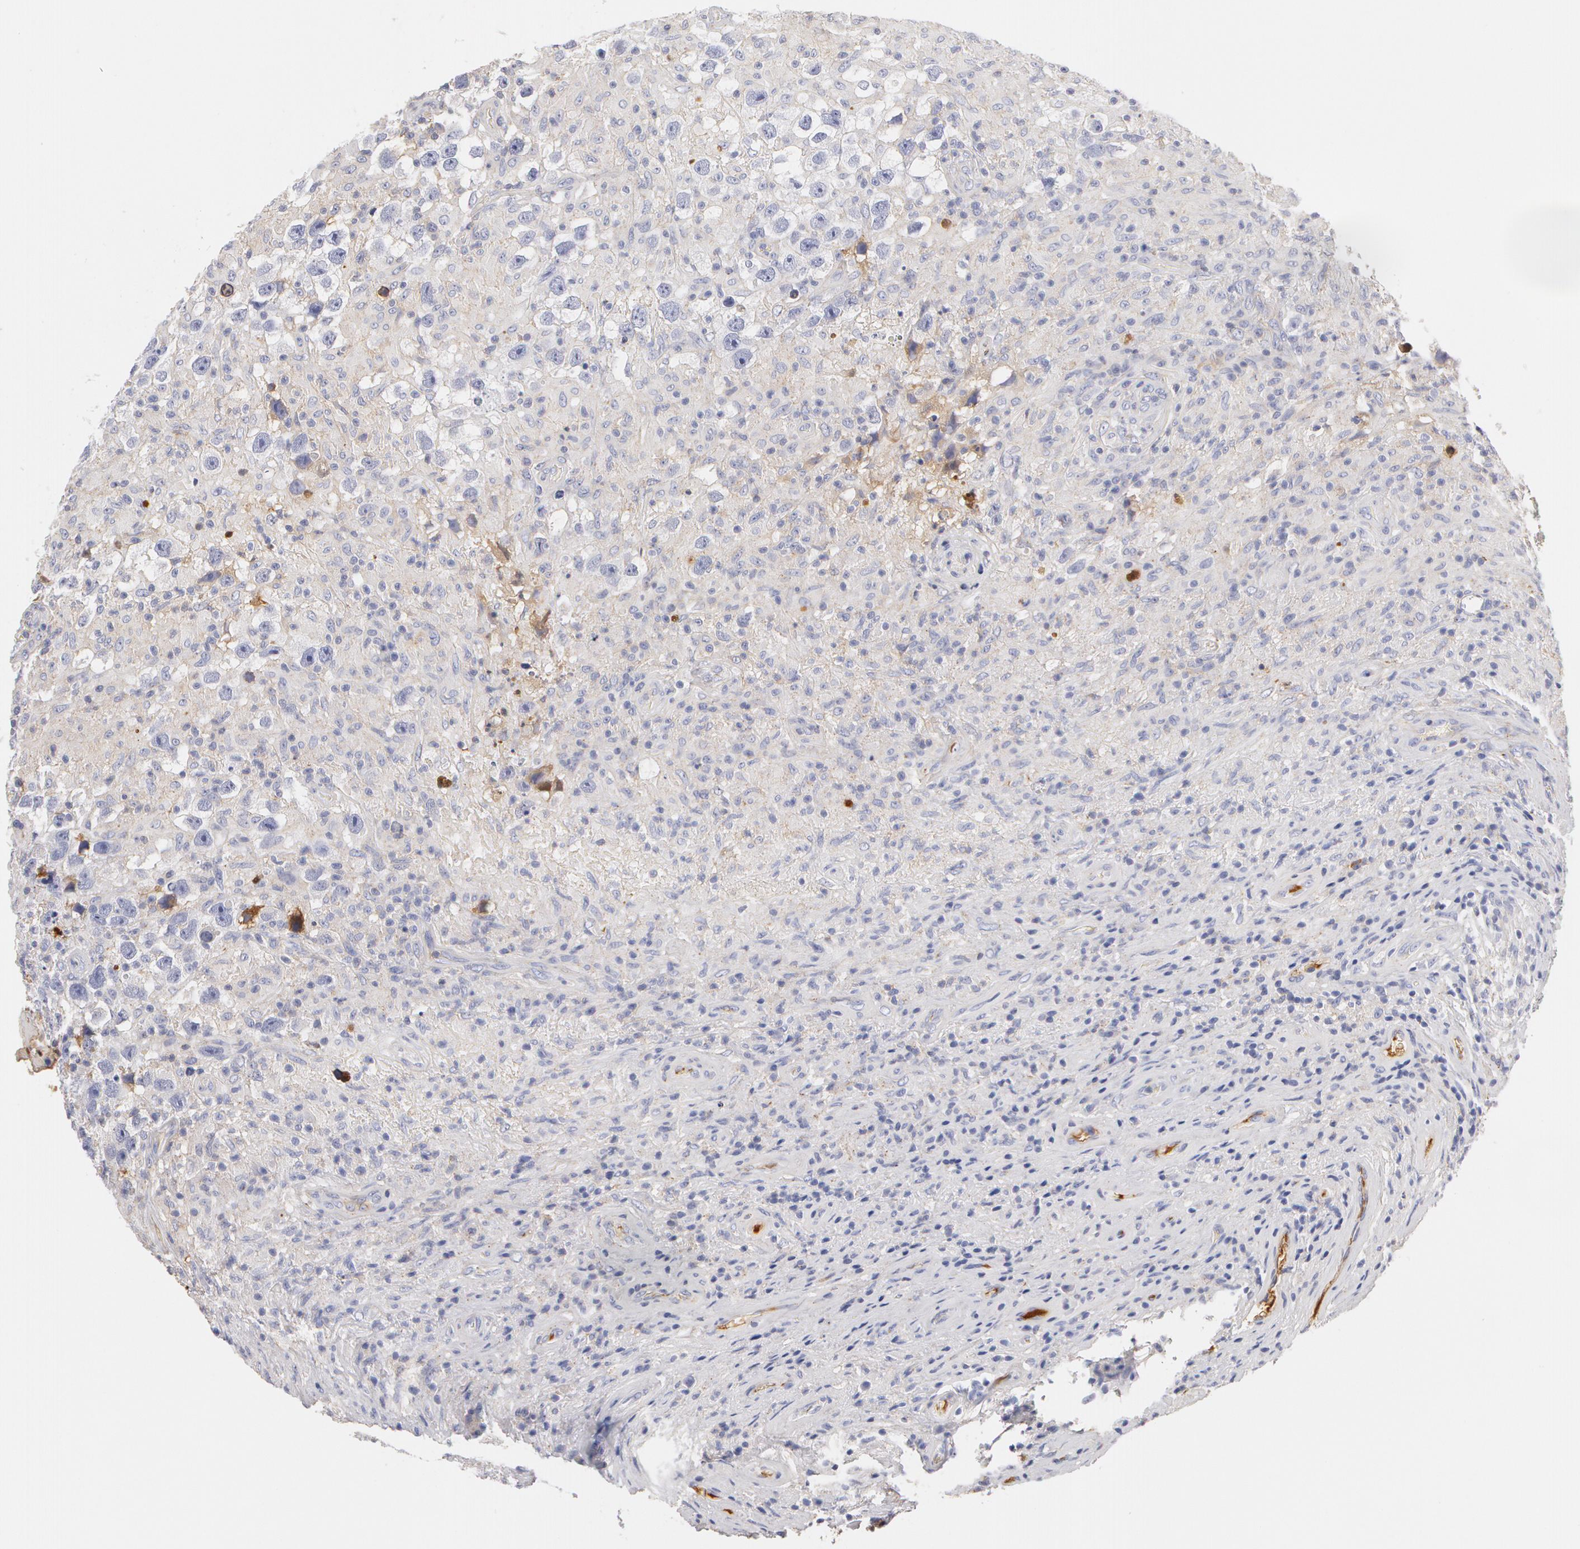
{"staining": {"intensity": "weak", "quantity": "<25%", "location": "cytoplasmic/membranous"}, "tissue": "testis cancer", "cell_type": "Tumor cells", "image_type": "cancer", "snomed": [{"axis": "morphology", "description": "Seminoma, NOS"}, {"axis": "topography", "description": "Testis"}], "caption": "A high-resolution photomicrograph shows immunohistochemistry (IHC) staining of testis seminoma, which exhibits no significant positivity in tumor cells.", "gene": "GC", "patient": {"sex": "male", "age": 34}}